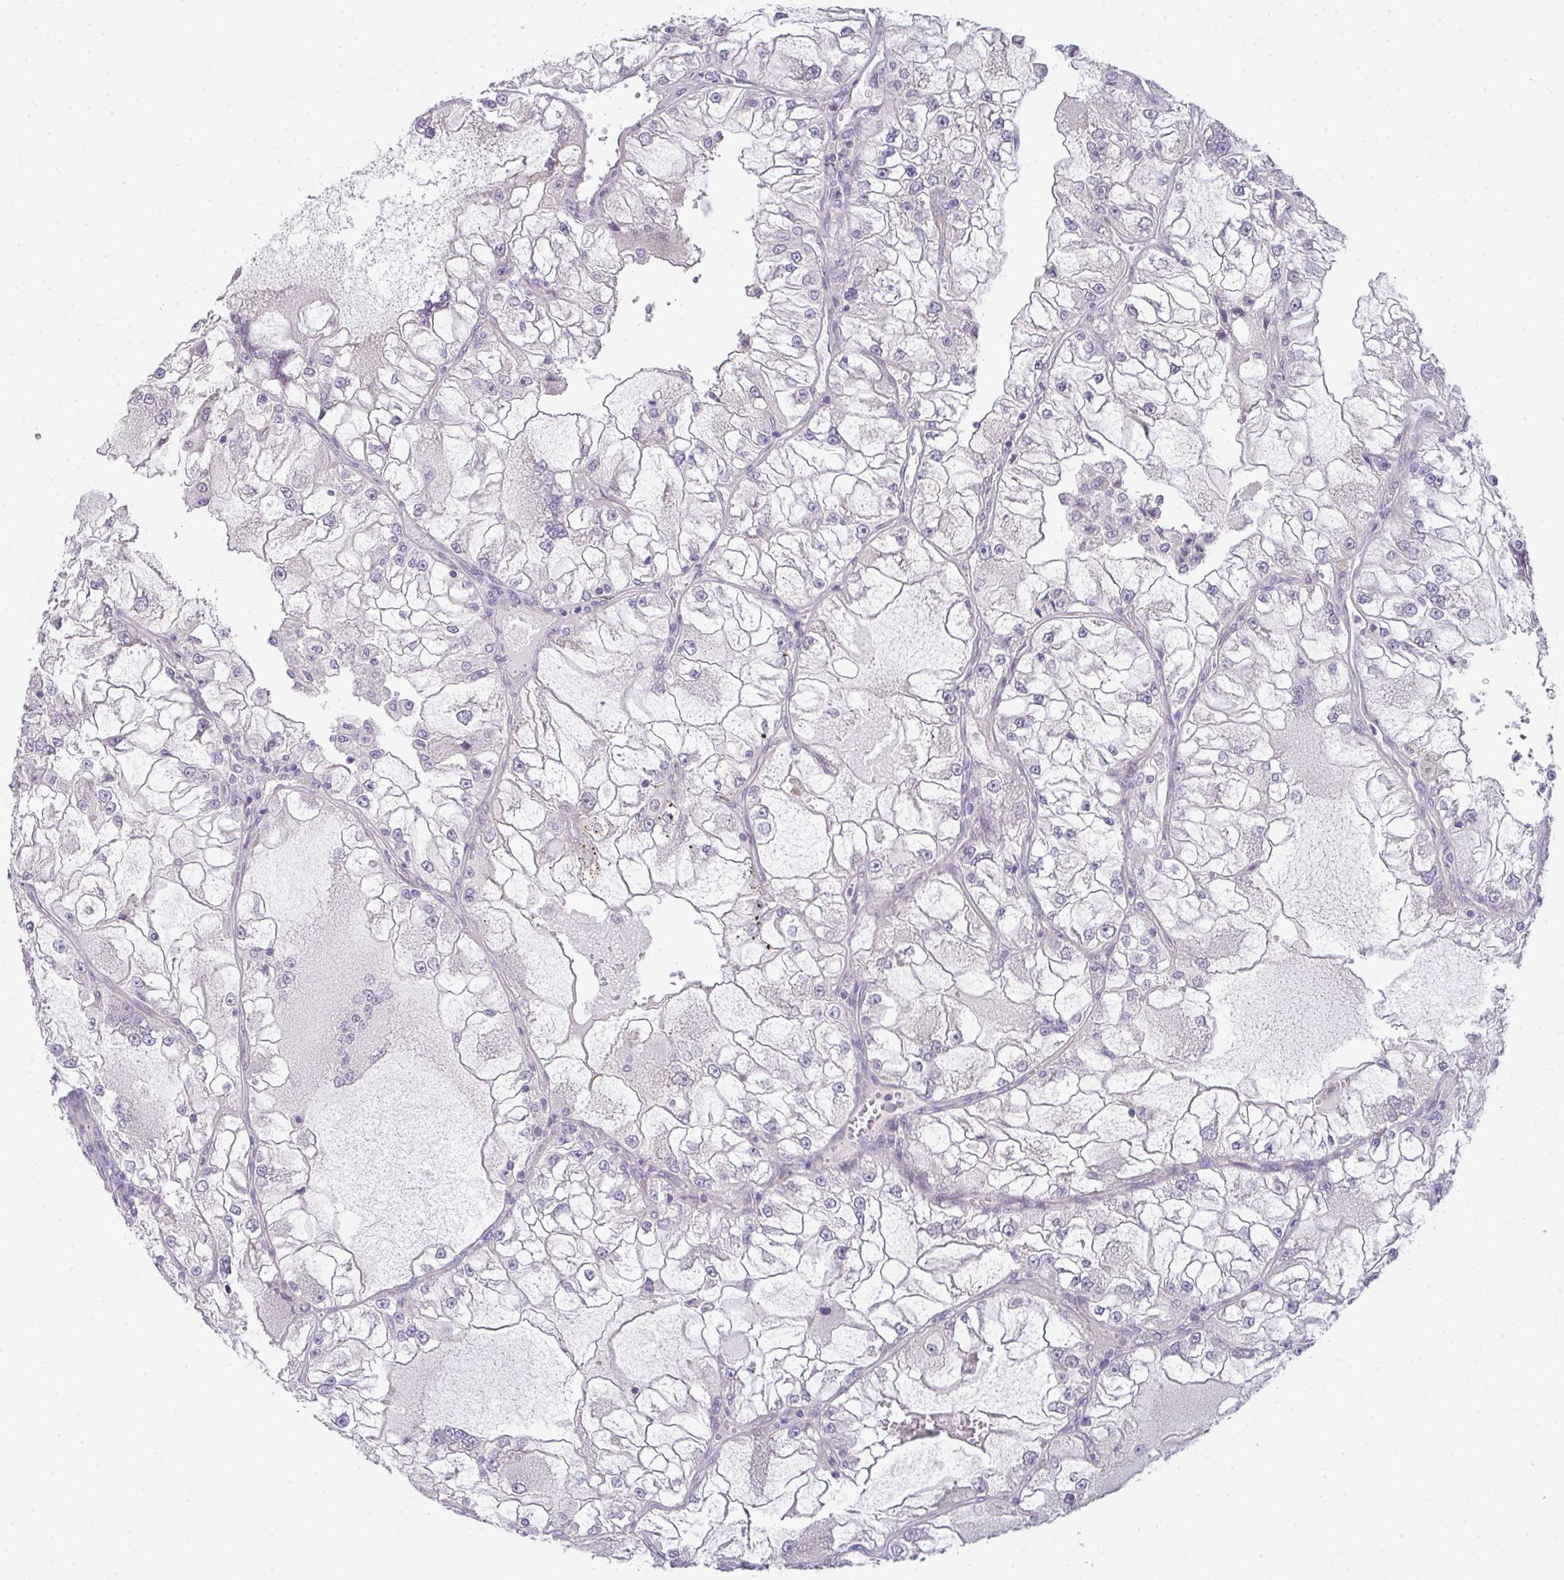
{"staining": {"intensity": "negative", "quantity": "none", "location": "none"}, "tissue": "renal cancer", "cell_type": "Tumor cells", "image_type": "cancer", "snomed": [{"axis": "morphology", "description": "Adenocarcinoma, NOS"}, {"axis": "topography", "description": "Kidney"}], "caption": "Renal cancer was stained to show a protein in brown. There is no significant positivity in tumor cells.", "gene": "FILIP1", "patient": {"sex": "female", "age": 72}}